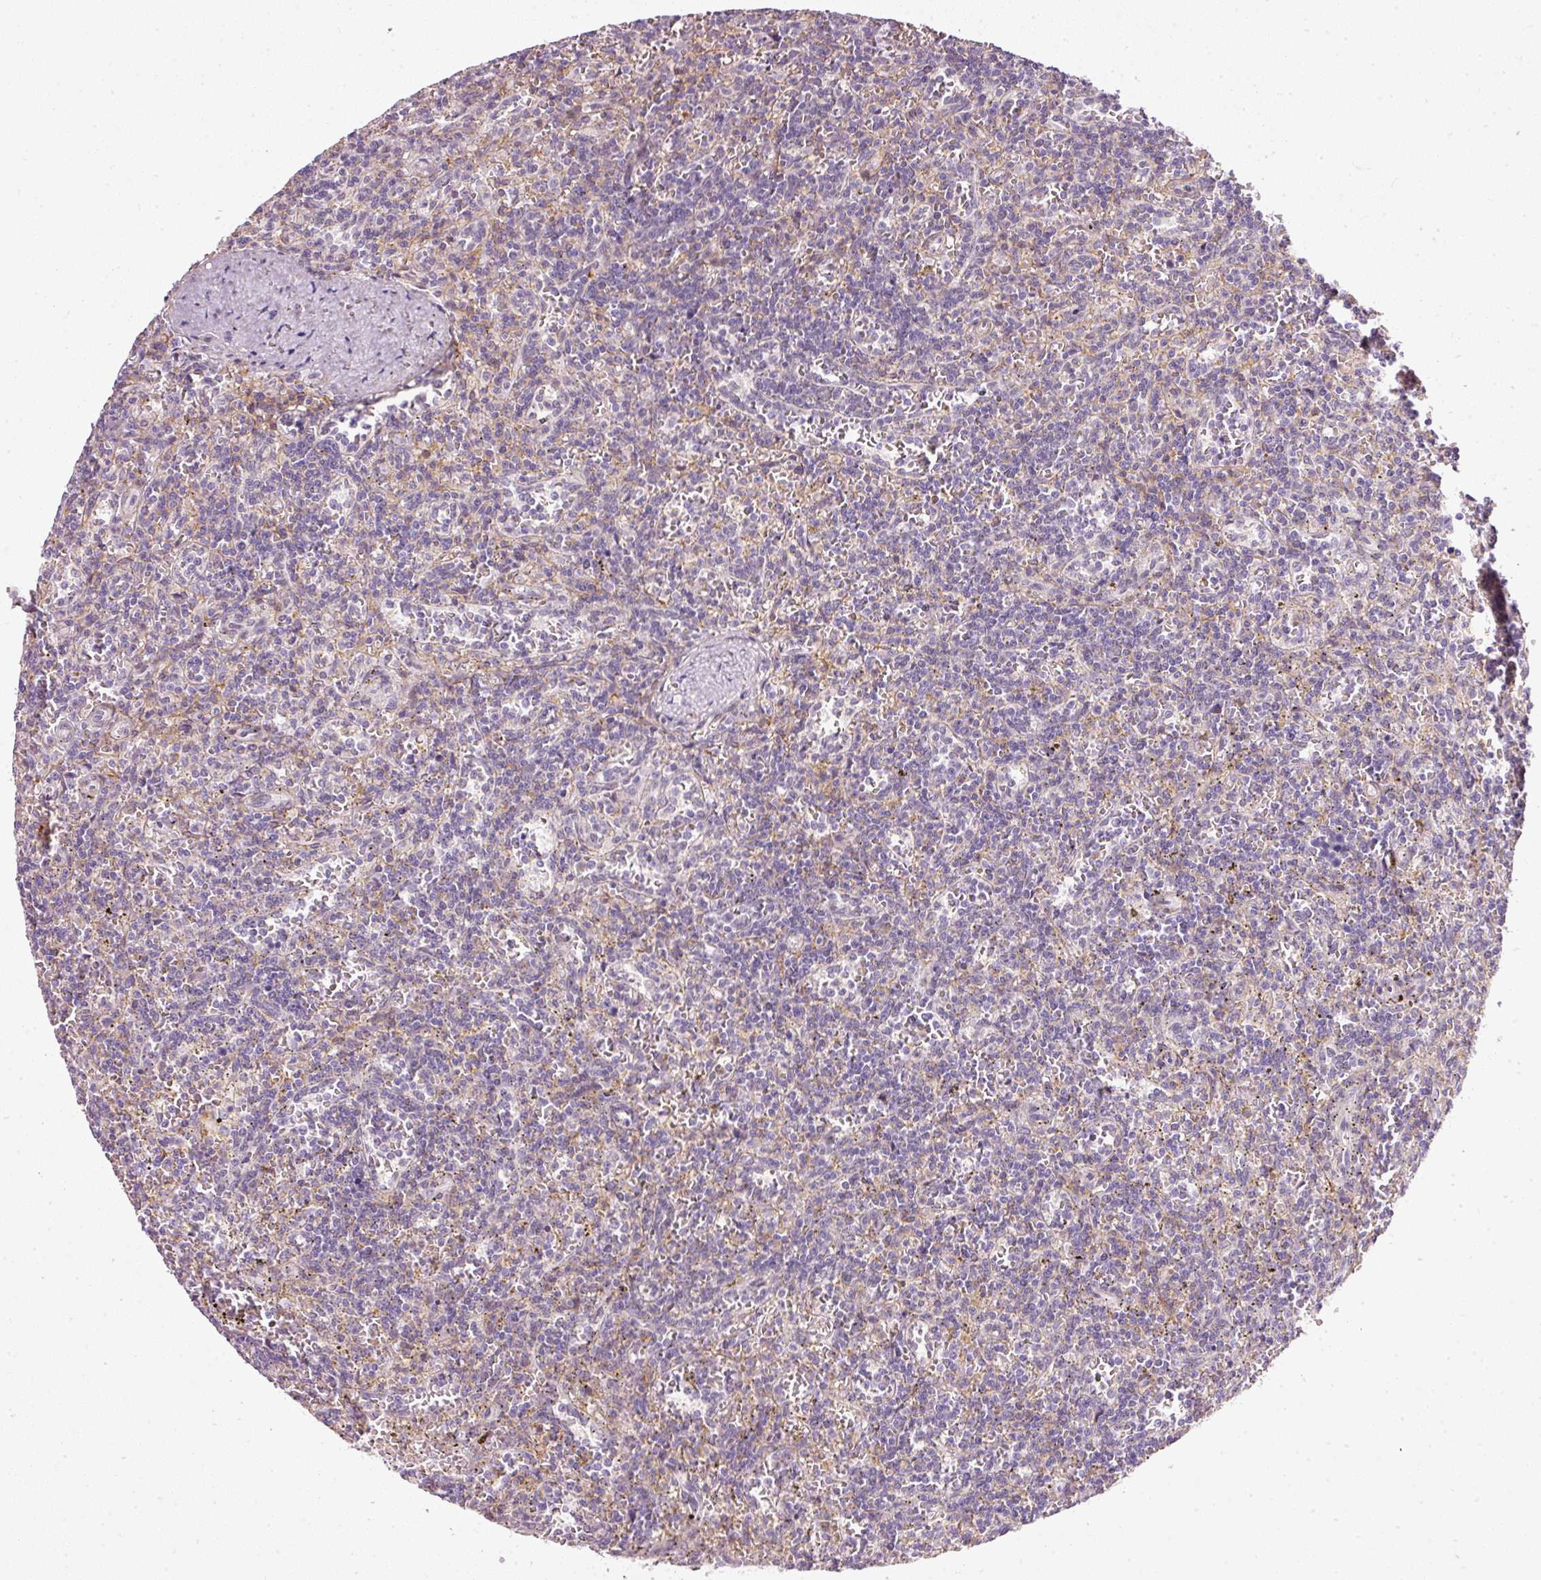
{"staining": {"intensity": "negative", "quantity": "none", "location": "none"}, "tissue": "lymphoma", "cell_type": "Tumor cells", "image_type": "cancer", "snomed": [{"axis": "morphology", "description": "Malignant lymphoma, non-Hodgkin's type, Low grade"}, {"axis": "topography", "description": "Spleen"}], "caption": "IHC micrograph of neoplastic tissue: human low-grade malignant lymphoma, non-Hodgkin's type stained with DAB (3,3'-diaminobenzidine) shows no significant protein staining in tumor cells.", "gene": "TOGARAM1", "patient": {"sex": "male", "age": 73}}